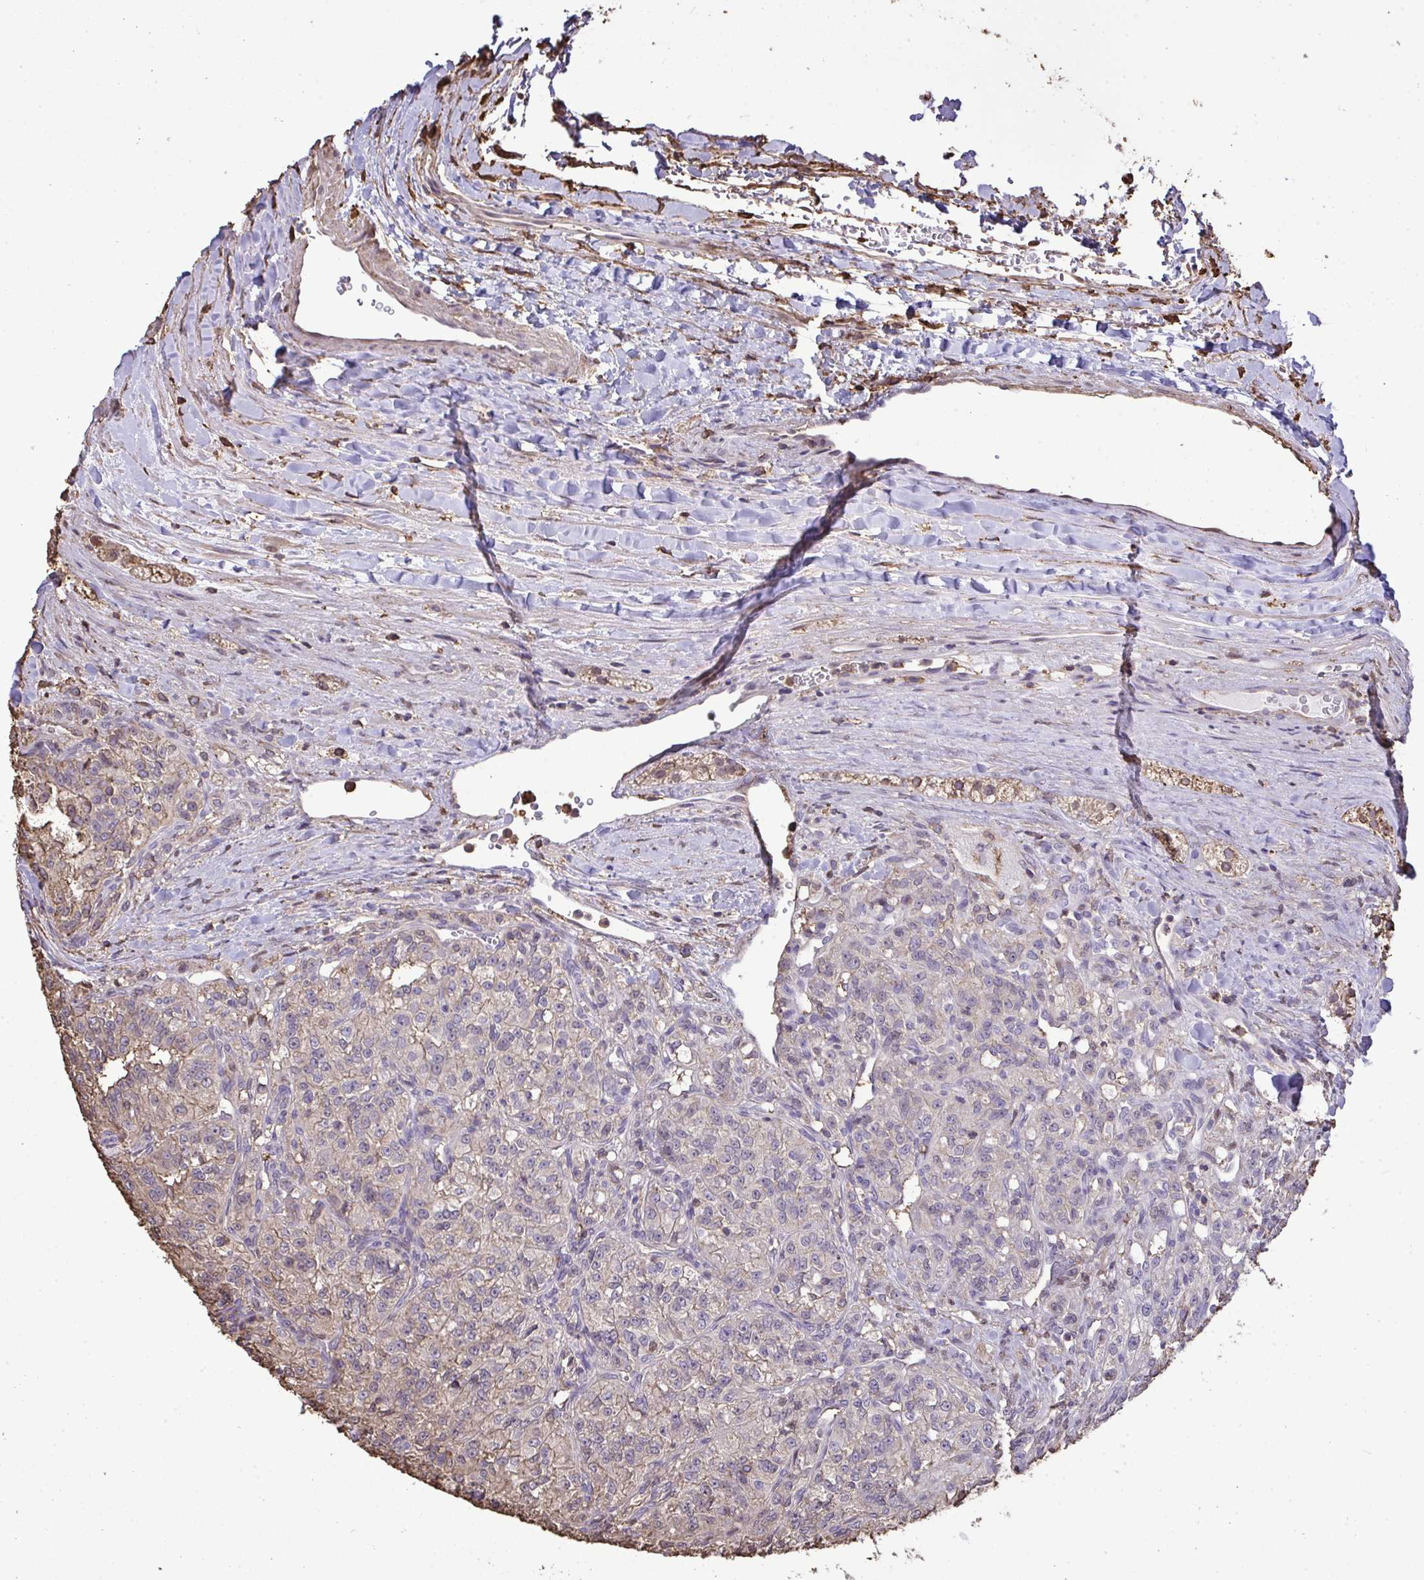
{"staining": {"intensity": "weak", "quantity": "<25%", "location": "cytoplasmic/membranous"}, "tissue": "renal cancer", "cell_type": "Tumor cells", "image_type": "cancer", "snomed": [{"axis": "morphology", "description": "Adenocarcinoma, NOS"}, {"axis": "topography", "description": "Kidney"}], "caption": "This histopathology image is of renal adenocarcinoma stained with immunohistochemistry (IHC) to label a protein in brown with the nuclei are counter-stained blue. There is no staining in tumor cells.", "gene": "ANXA5", "patient": {"sex": "female", "age": 63}}